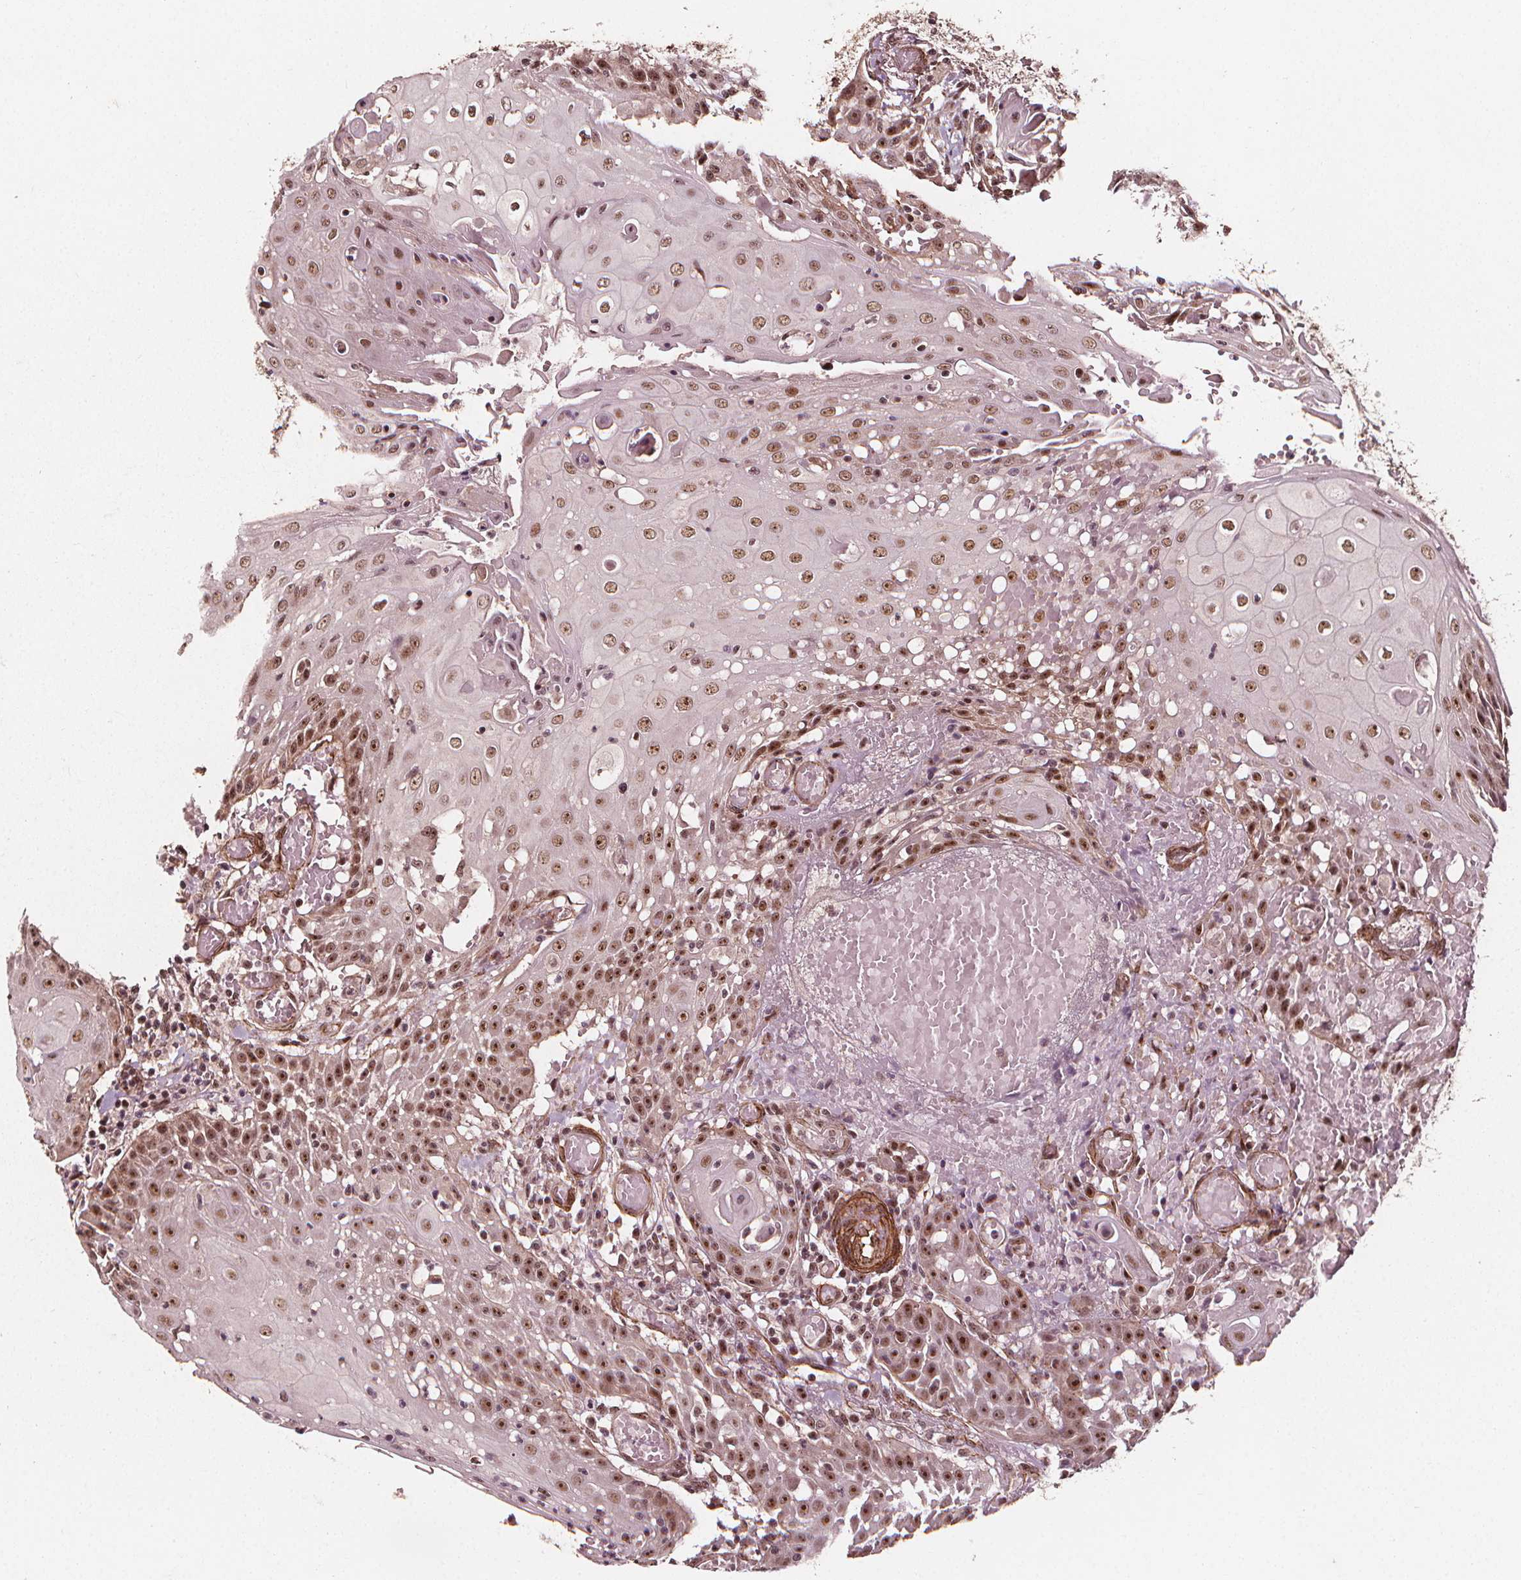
{"staining": {"intensity": "moderate", "quantity": ">75%", "location": "nuclear"}, "tissue": "head and neck cancer", "cell_type": "Tumor cells", "image_type": "cancer", "snomed": [{"axis": "morphology", "description": "Normal tissue, NOS"}, {"axis": "morphology", "description": "Squamous cell carcinoma, NOS"}, {"axis": "topography", "description": "Oral tissue"}, {"axis": "topography", "description": "Head-Neck"}], "caption": "This histopathology image reveals head and neck cancer stained with IHC to label a protein in brown. The nuclear of tumor cells show moderate positivity for the protein. Nuclei are counter-stained blue.", "gene": "EXOSC9", "patient": {"sex": "female", "age": 55}}